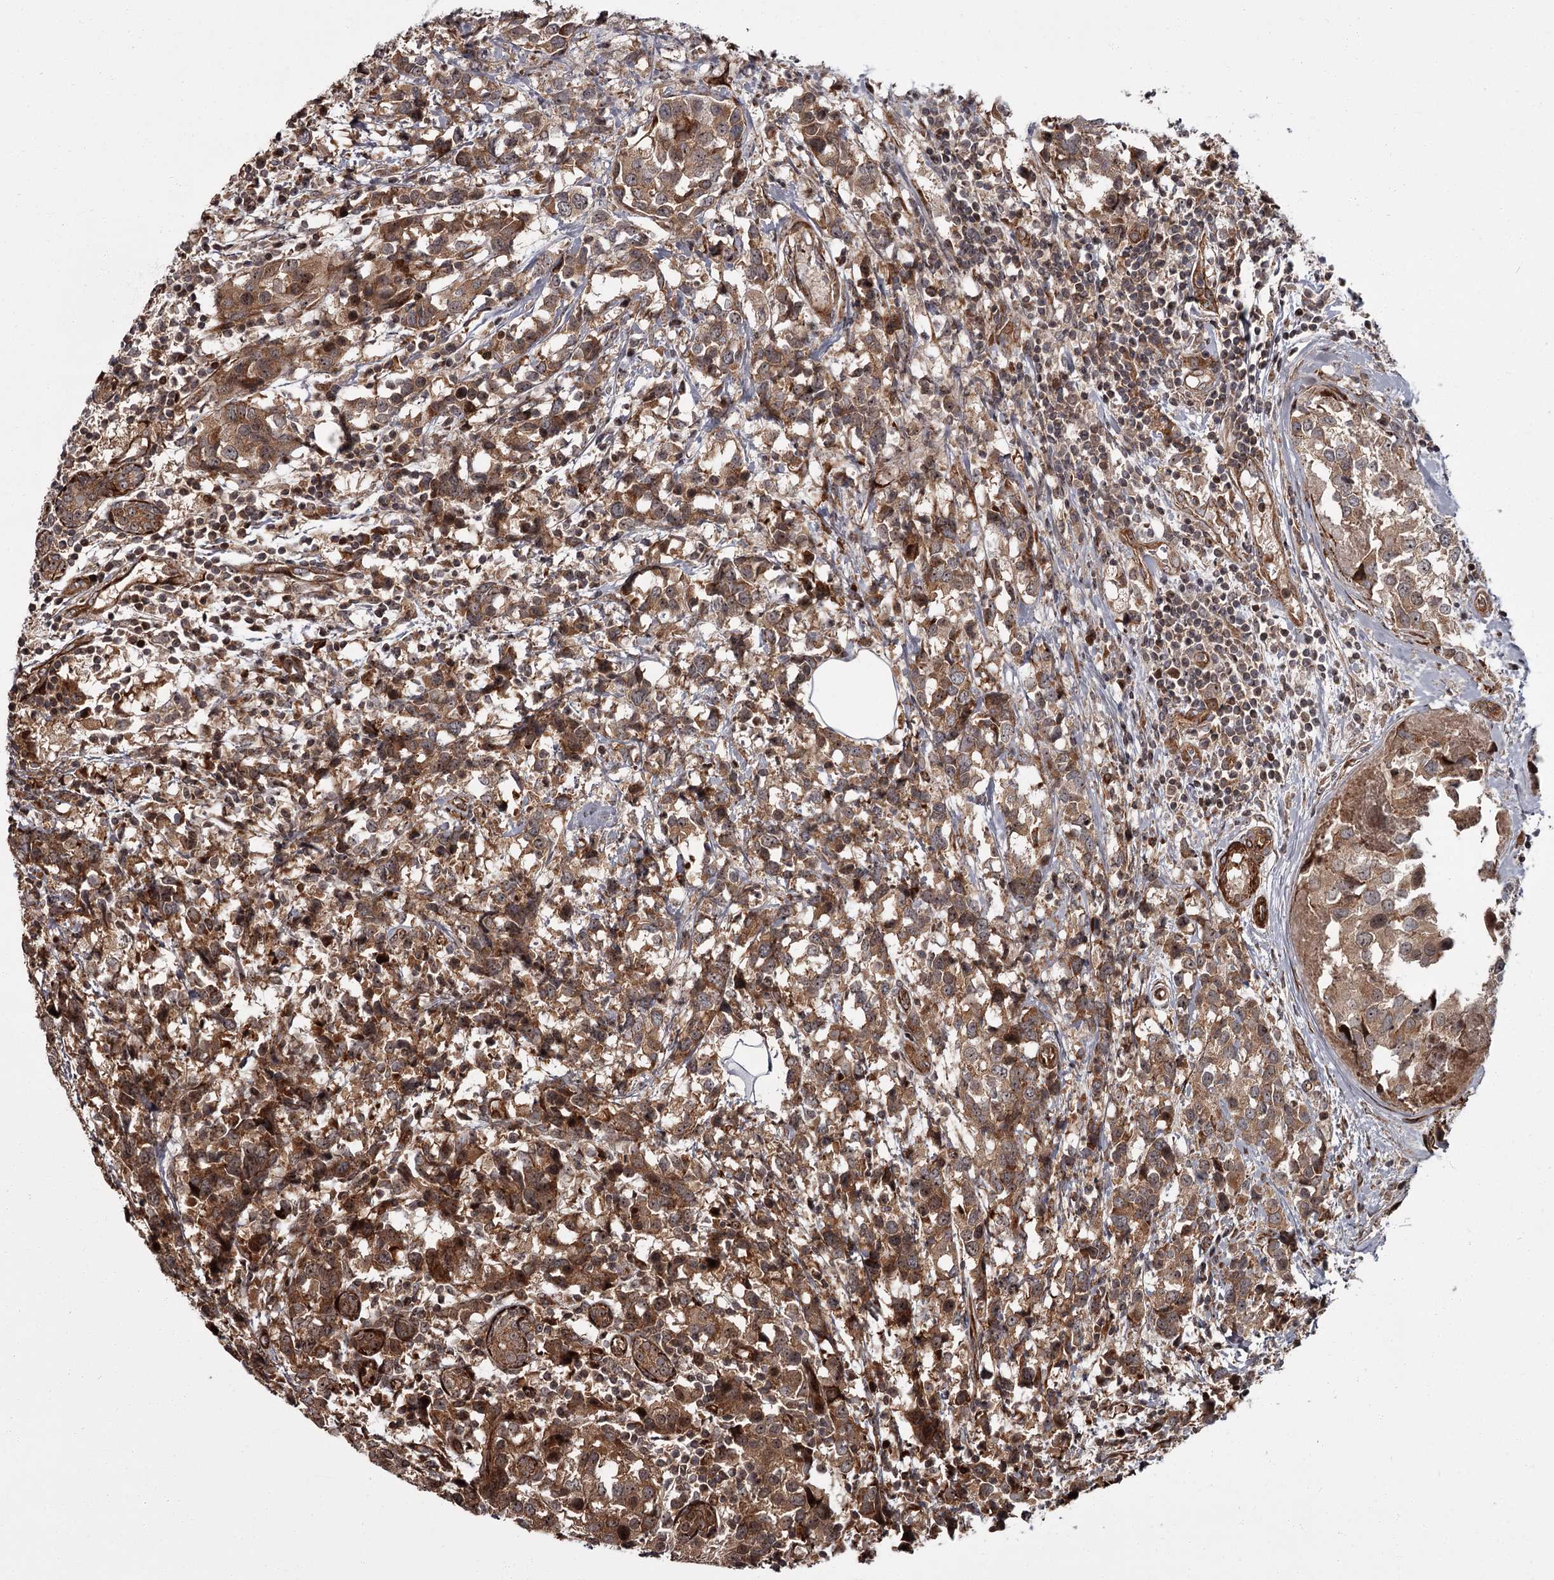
{"staining": {"intensity": "moderate", "quantity": ">75%", "location": "cytoplasmic/membranous"}, "tissue": "breast cancer", "cell_type": "Tumor cells", "image_type": "cancer", "snomed": [{"axis": "morphology", "description": "Lobular carcinoma"}, {"axis": "topography", "description": "Breast"}], "caption": "Protein staining by IHC demonstrates moderate cytoplasmic/membranous positivity in about >75% of tumor cells in breast lobular carcinoma.", "gene": "THAP9", "patient": {"sex": "female", "age": 59}}